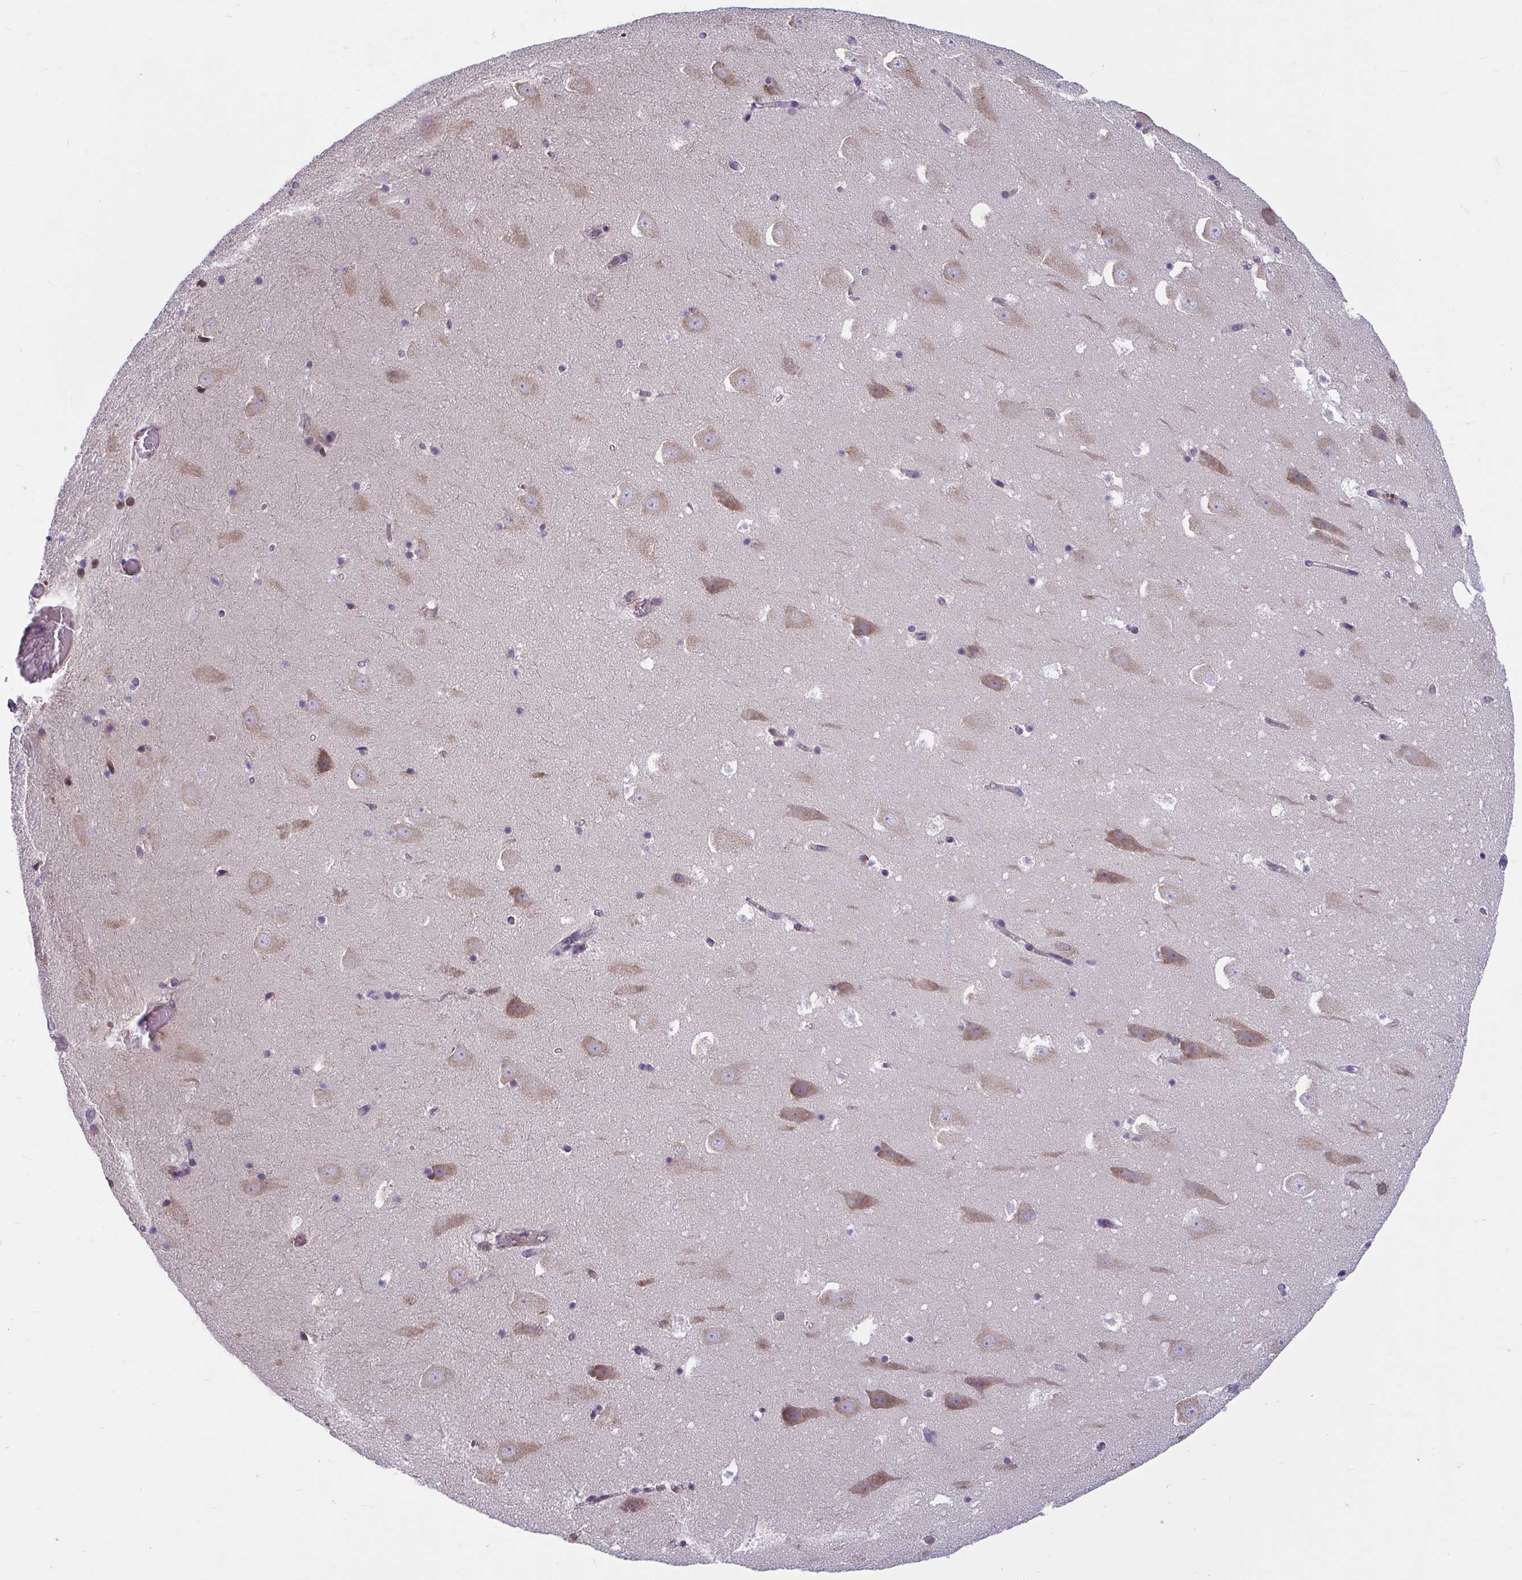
{"staining": {"intensity": "negative", "quantity": "none", "location": "none"}, "tissue": "hippocampus", "cell_type": "Glial cells", "image_type": "normal", "snomed": [{"axis": "morphology", "description": "Normal tissue, NOS"}, {"axis": "topography", "description": "Hippocampus"}], "caption": "A histopathology image of hippocampus stained for a protein shows no brown staining in glial cells. Nuclei are stained in blue.", "gene": "WBP1", "patient": {"sex": "female", "age": 42}}